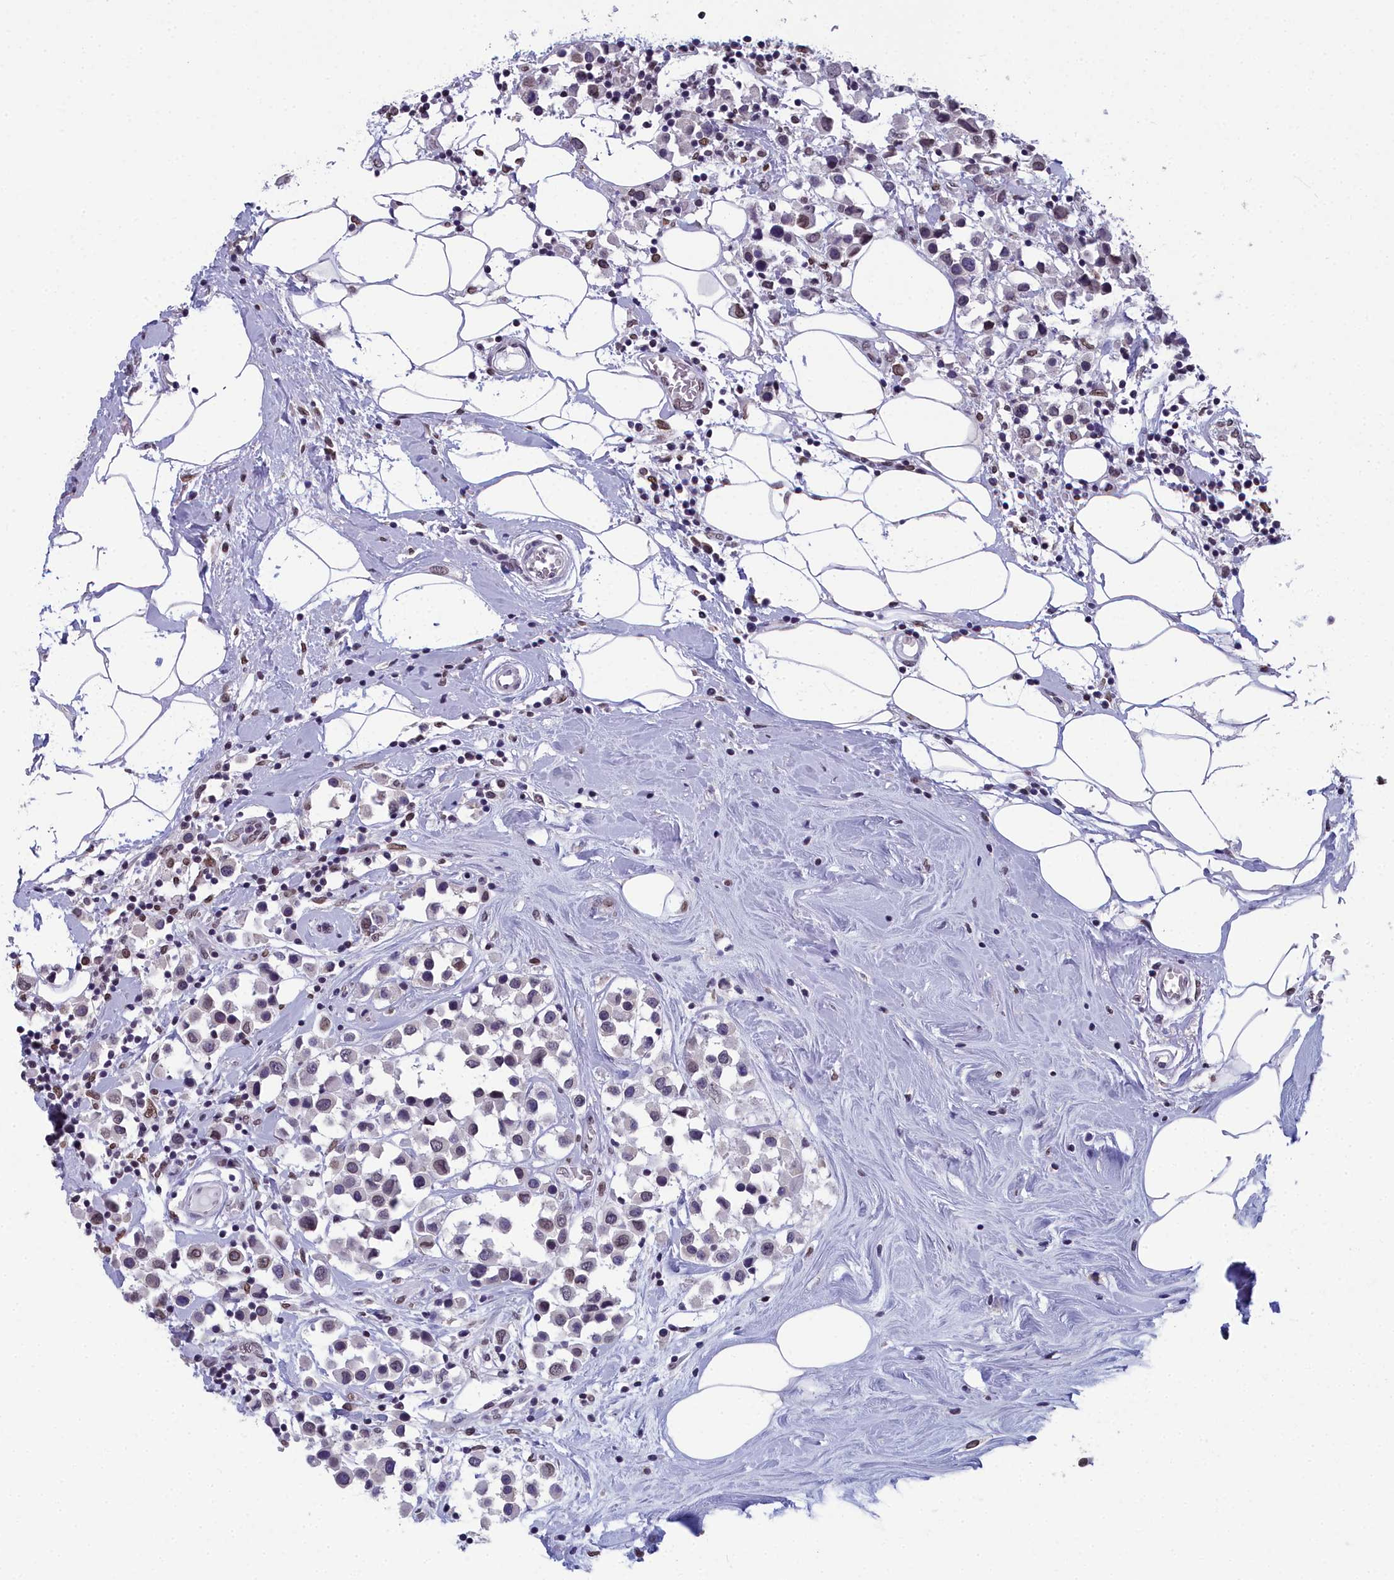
{"staining": {"intensity": "weak", "quantity": "25%-75%", "location": "nuclear"}, "tissue": "breast cancer", "cell_type": "Tumor cells", "image_type": "cancer", "snomed": [{"axis": "morphology", "description": "Duct carcinoma"}, {"axis": "topography", "description": "Breast"}], "caption": "Protein staining shows weak nuclear positivity in about 25%-75% of tumor cells in breast invasive ductal carcinoma.", "gene": "CCDC97", "patient": {"sex": "female", "age": 61}}